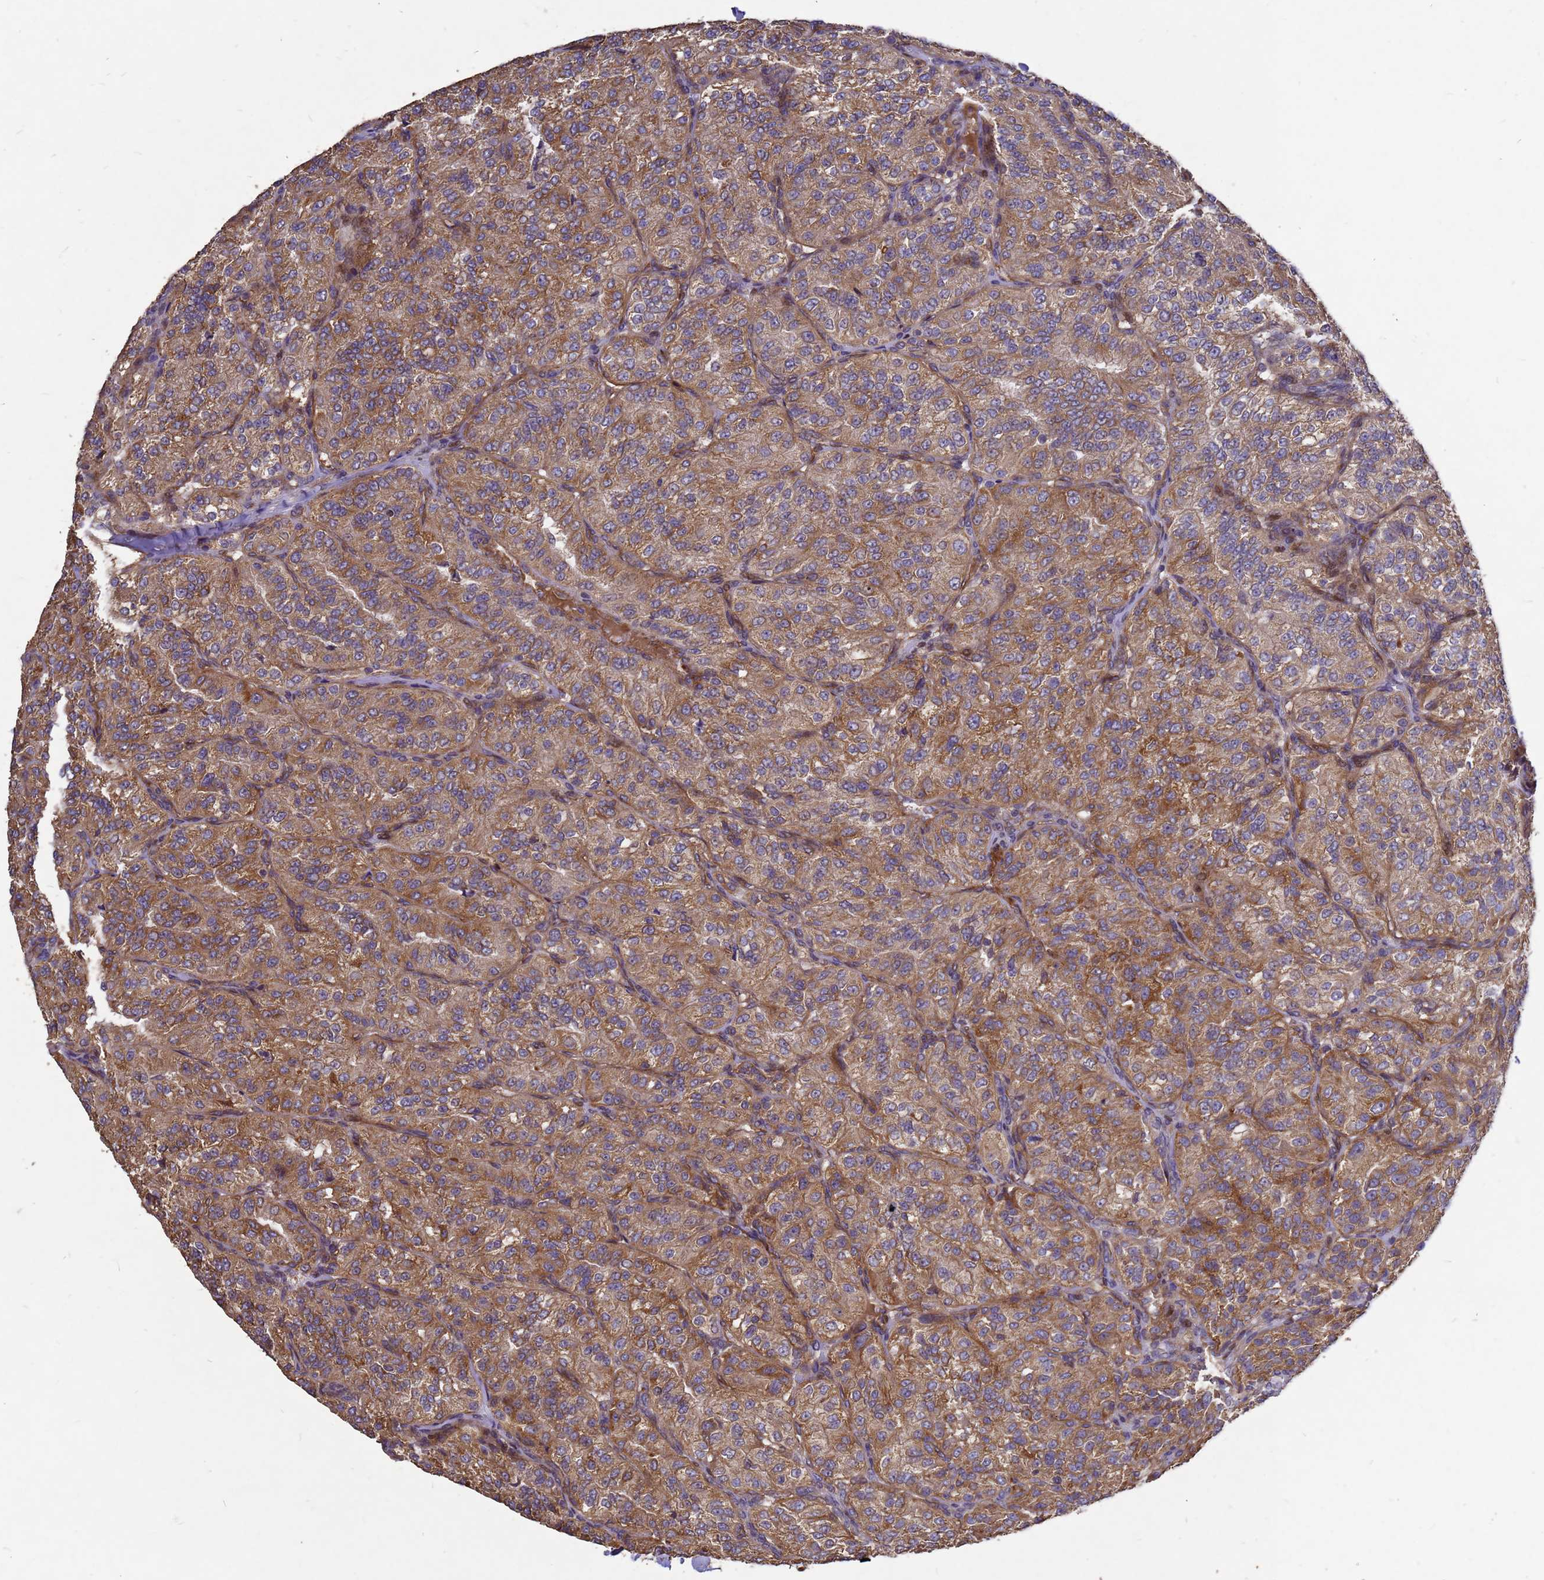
{"staining": {"intensity": "moderate", "quantity": ">75%", "location": "cytoplasmic/membranous"}, "tissue": "renal cancer", "cell_type": "Tumor cells", "image_type": "cancer", "snomed": [{"axis": "morphology", "description": "Adenocarcinoma, NOS"}, {"axis": "topography", "description": "Kidney"}], "caption": "A micrograph of human renal cancer stained for a protein reveals moderate cytoplasmic/membranous brown staining in tumor cells.", "gene": "RSPRY1", "patient": {"sex": "female", "age": 63}}